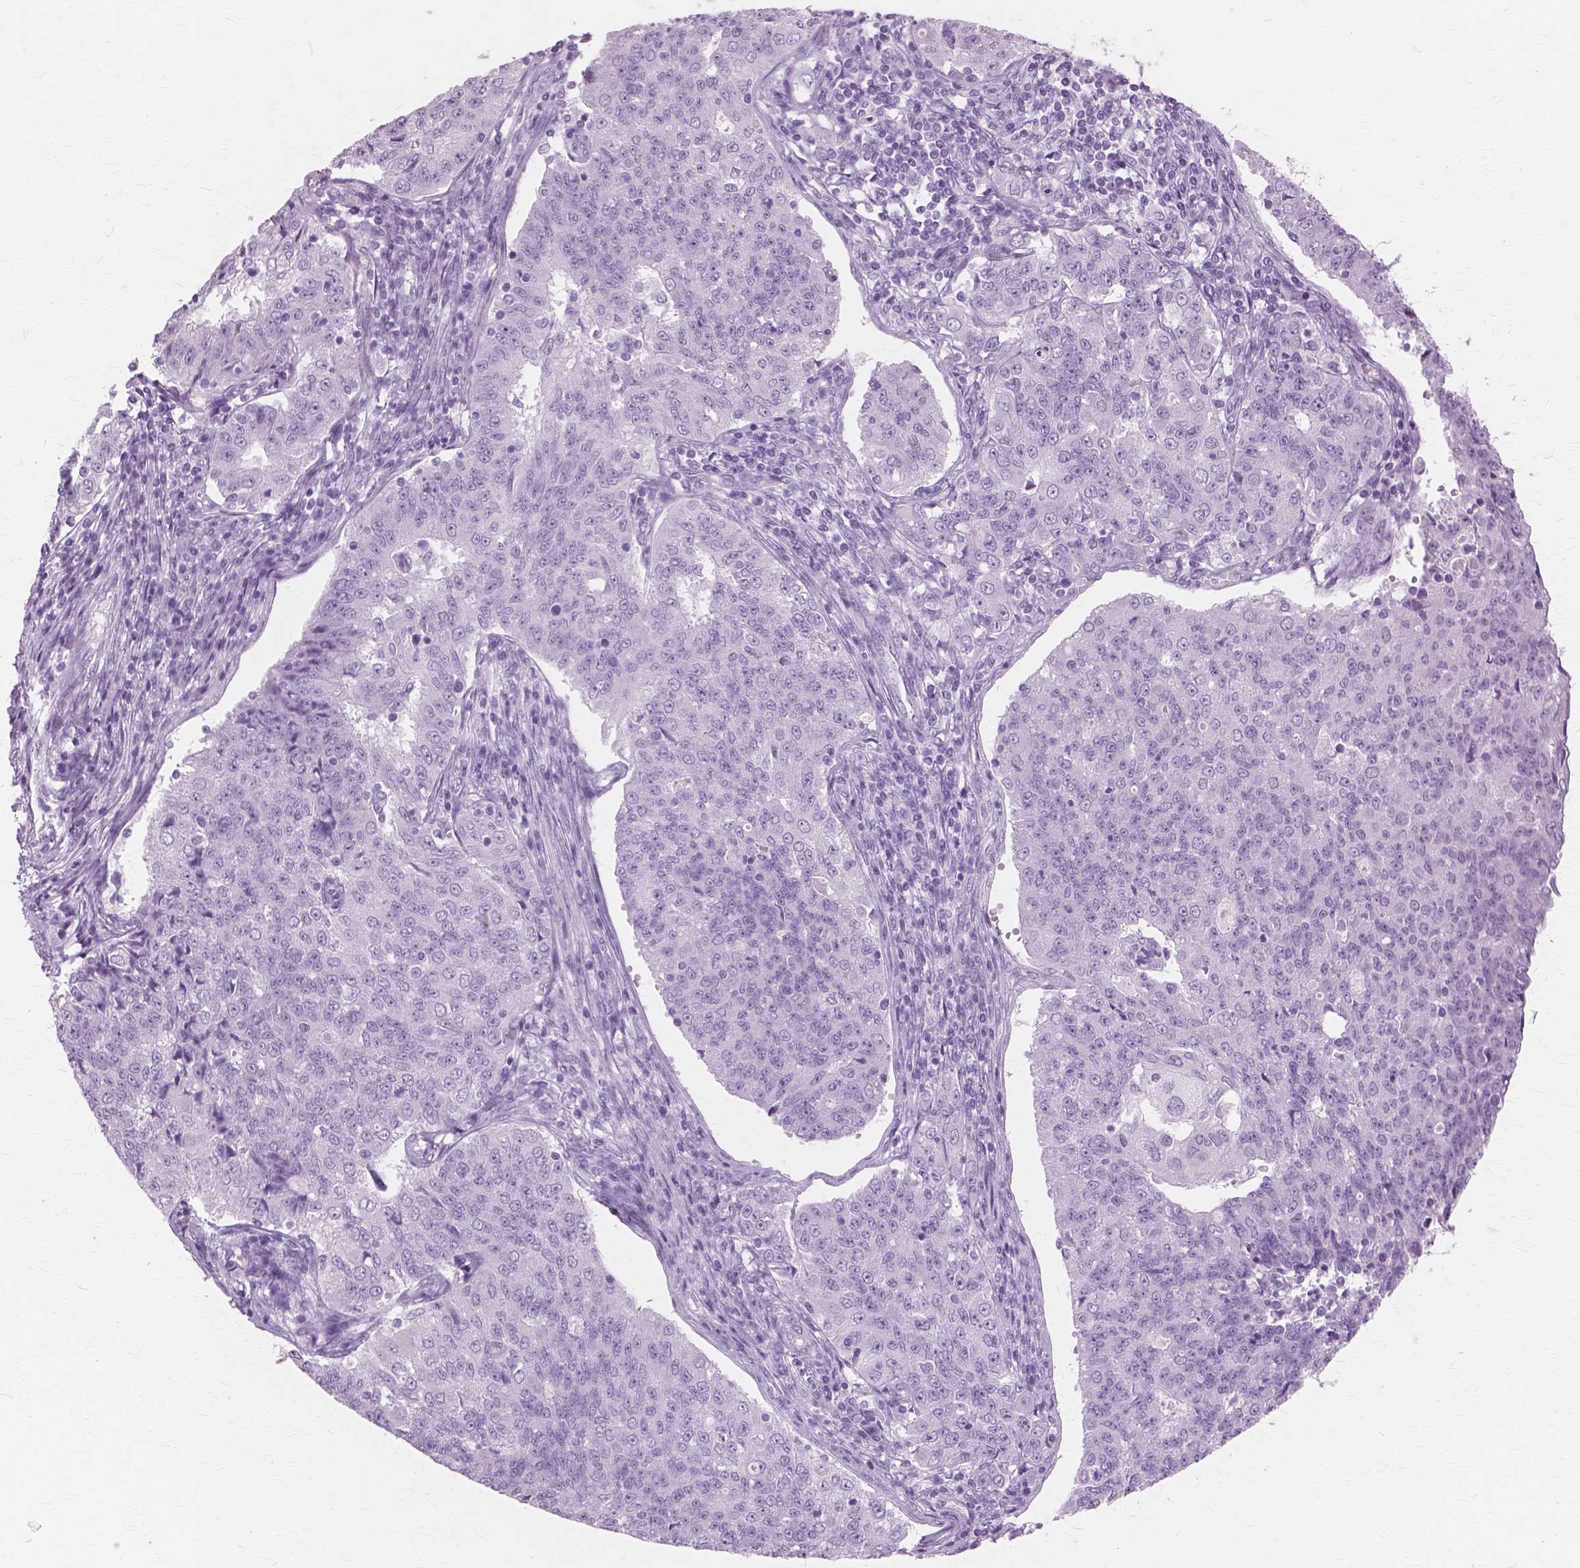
{"staining": {"intensity": "negative", "quantity": "none", "location": "none"}, "tissue": "endometrial cancer", "cell_type": "Tumor cells", "image_type": "cancer", "snomed": [{"axis": "morphology", "description": "Adenocarcinoma, NOS"}, {"axis": "topography", "description": "Endometrium"}], "caption": "High magnification brightfield microscopy of adenocarcinoma (endometrial) stained with DAB (3,3'-diaminobenzidine) (brown) and counterstained with hematoxylin (blue): tumor cells show no significant expression.", "gene": "SFTPD", "patient": {"sex": "female", "age": 43}}